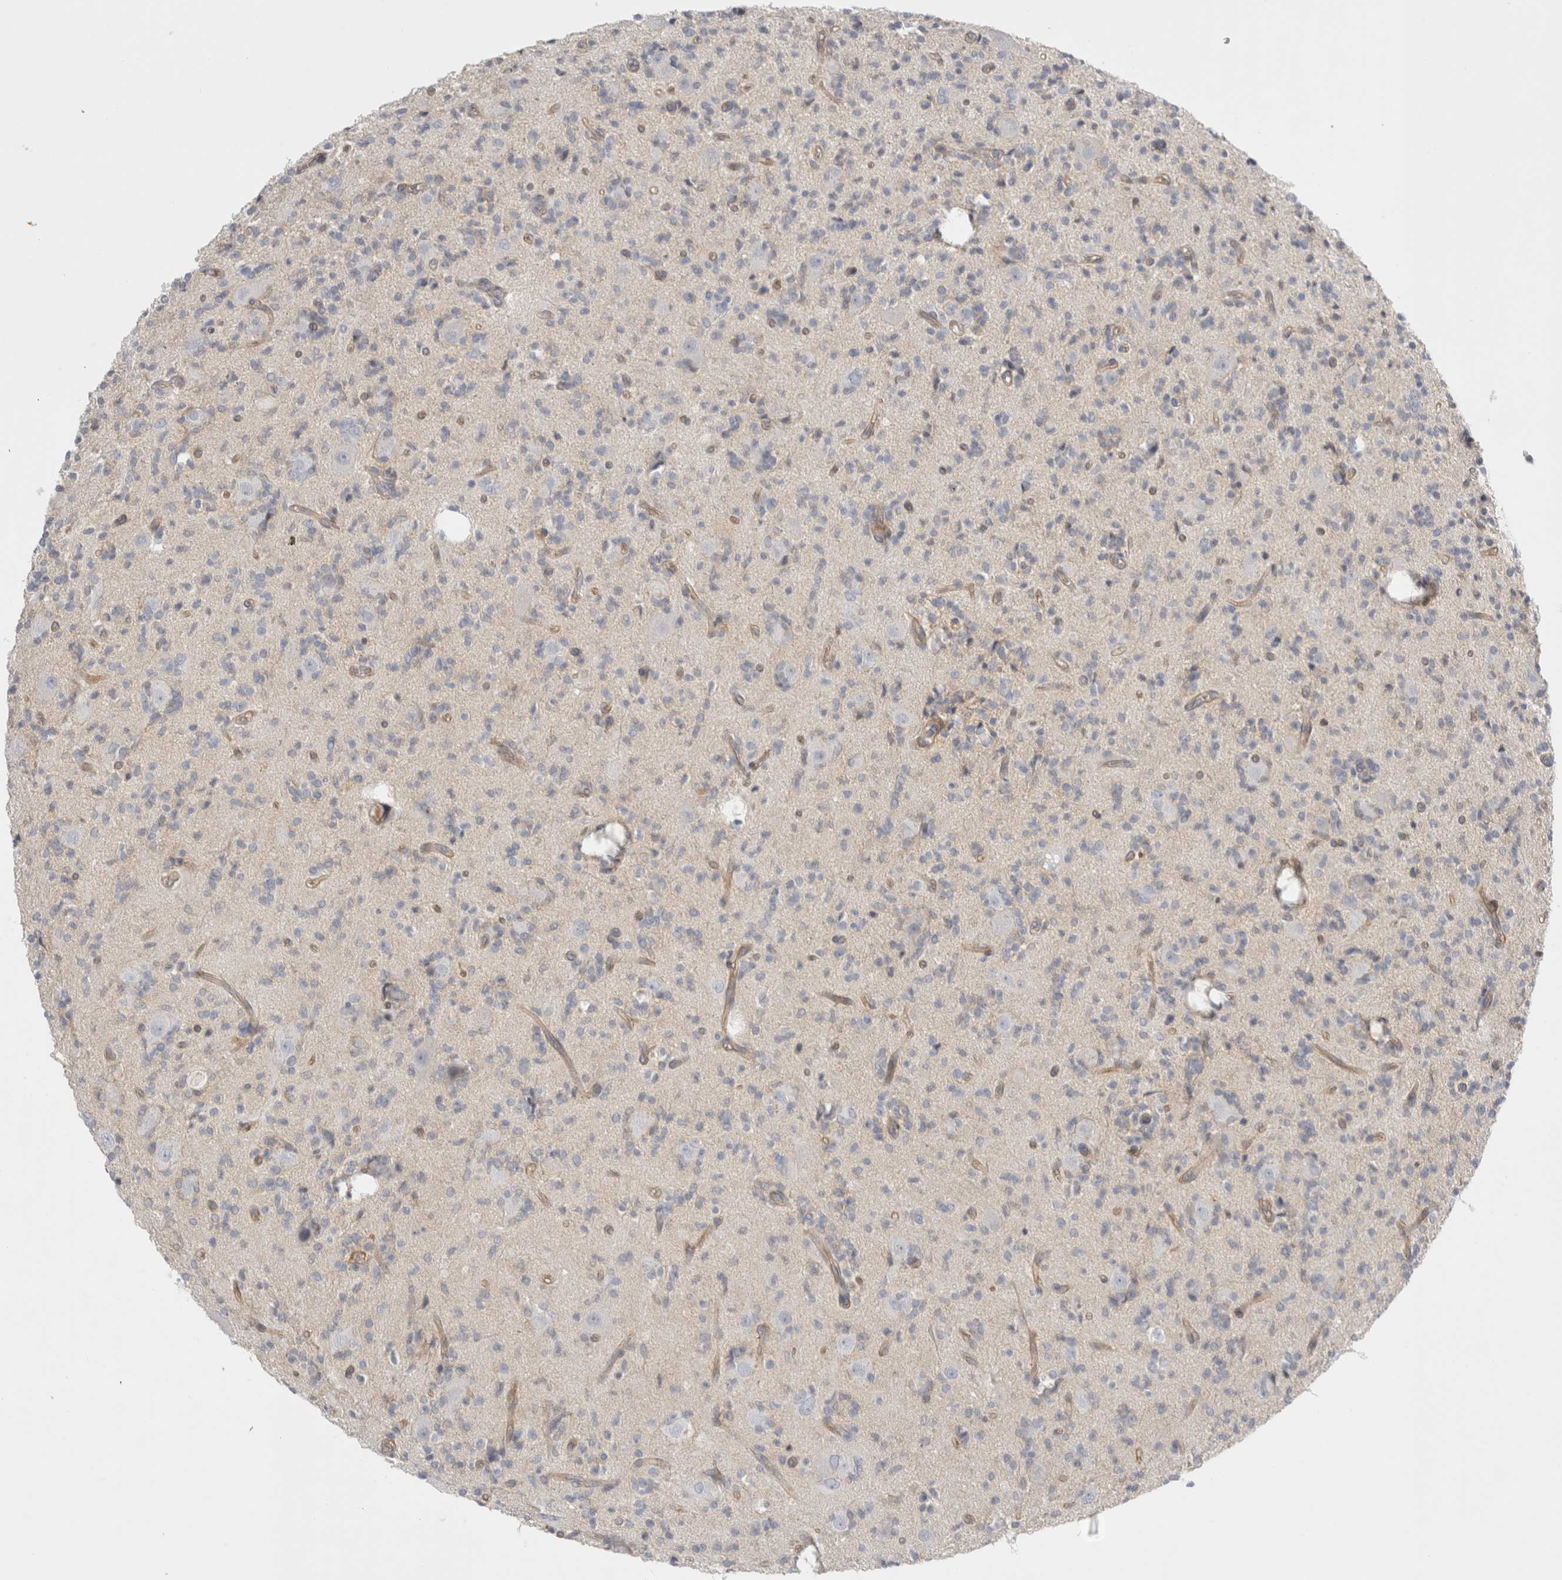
{"staining": {"intensity": "negative", "quantity": "none", "location": "none"}, "tissue": "glioma", "cell_type": "Tumor cells", "image_type": "cancer", "snomed": [{"axis": "morphology", "description": "Glioma, malignant, High grade"}, {"axis": "topography", "description": "Brain"}], "caption": "This is an immunohistochemistry (IHC) image of human malignant glioma (high-grade). There is no staining in tumor cells.", "gene": "VANGL1", "patient": {"sex": "male", "age": 34}}